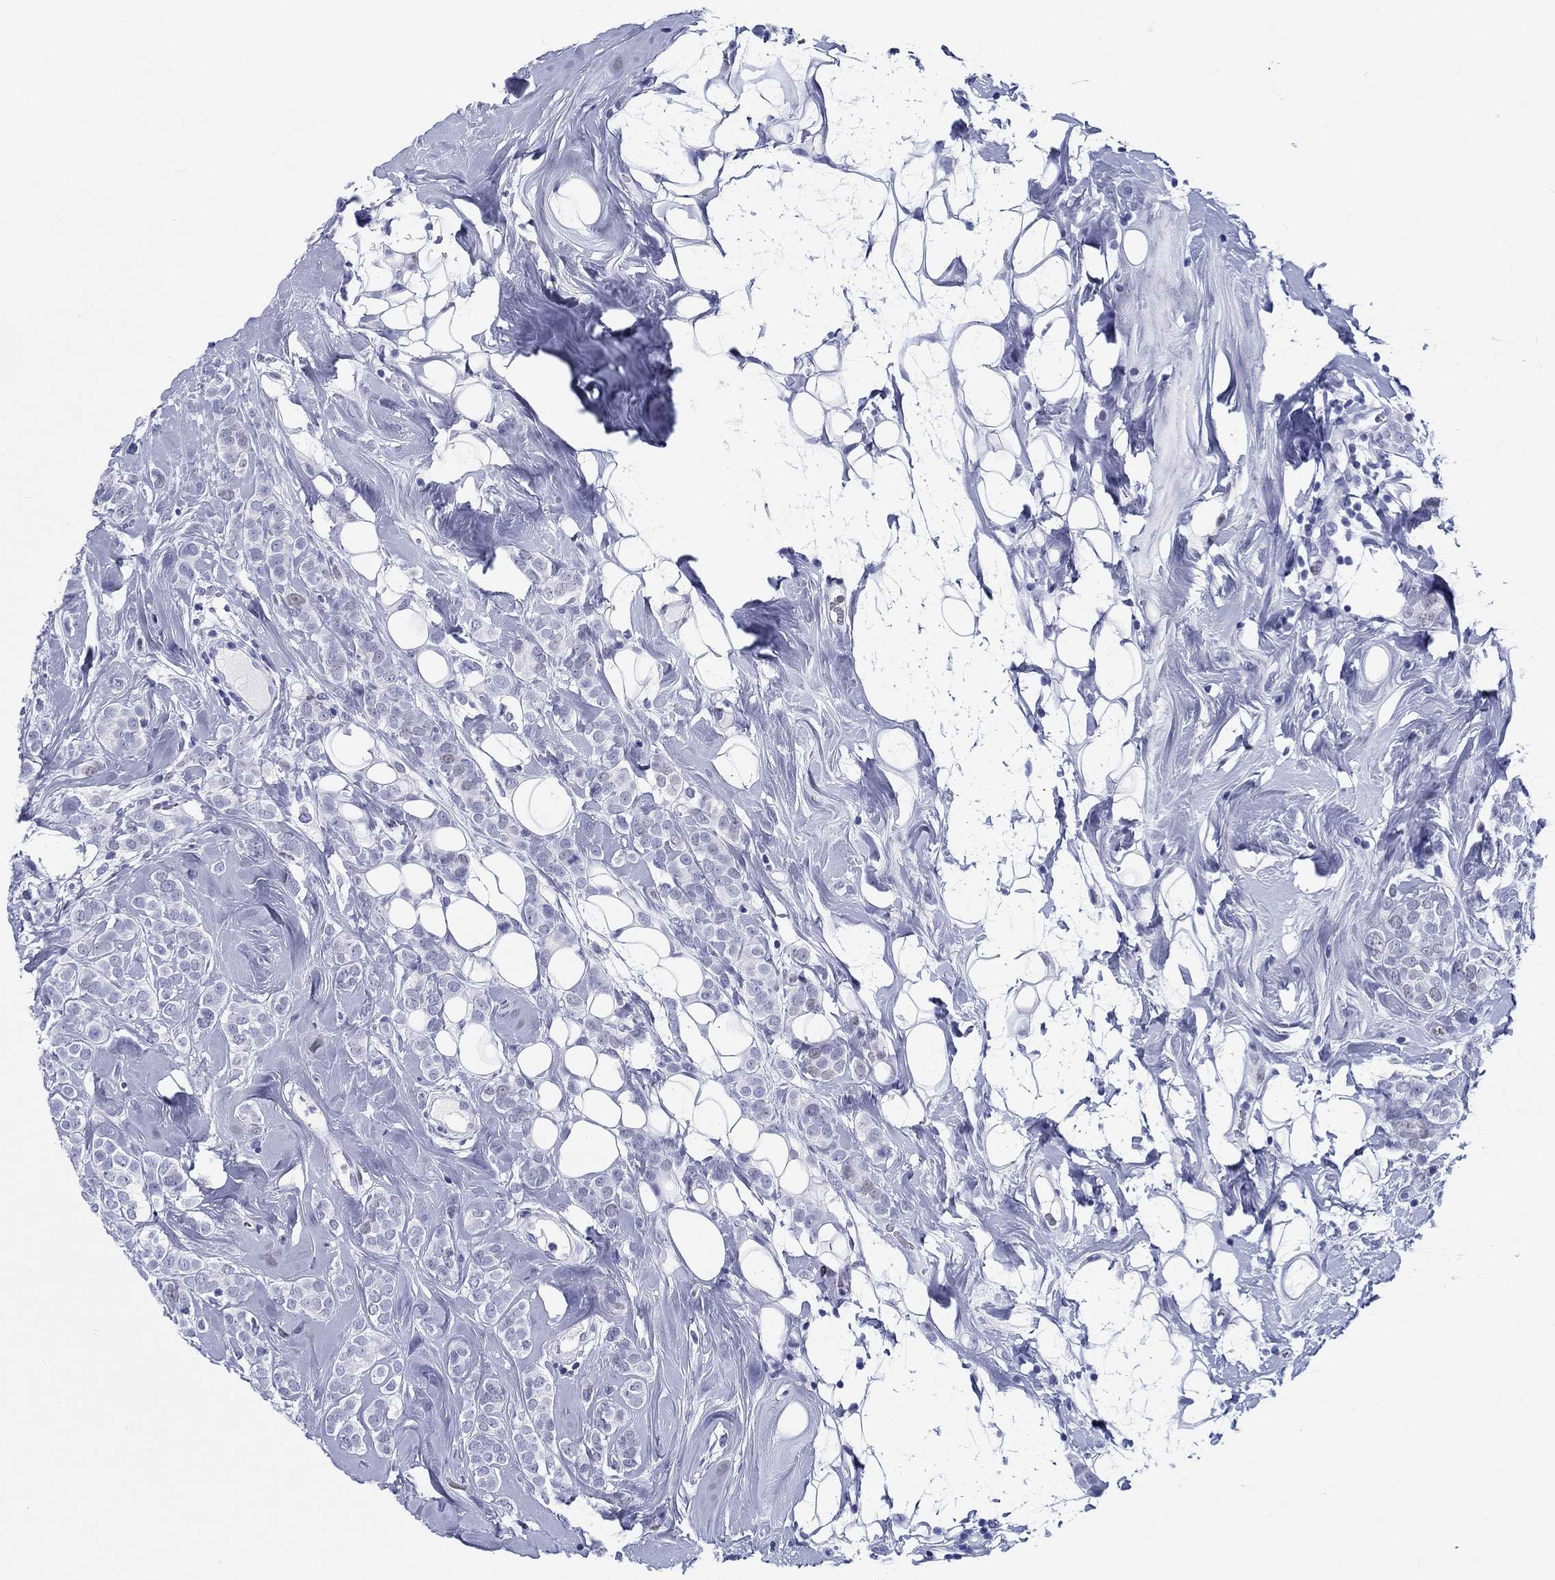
{"staining": {"intensity": "negative", "quantity": "none", "location": "none"}, "tissue": "breast cancer", "cell_type": "Tumor cells", "image_type": "cancer", "snomed": [{"axis": "morphology", "description": "Lobular carcinoma"}, {"axis": "topography", "description": "Breast"}], "caption": "High power microscopy image of an IHC photomicrograph of breast cancer, revealing no significant expression in tumor cells.", "gene": "H1-1", "patient": {"sex": "female", "age": 49}}